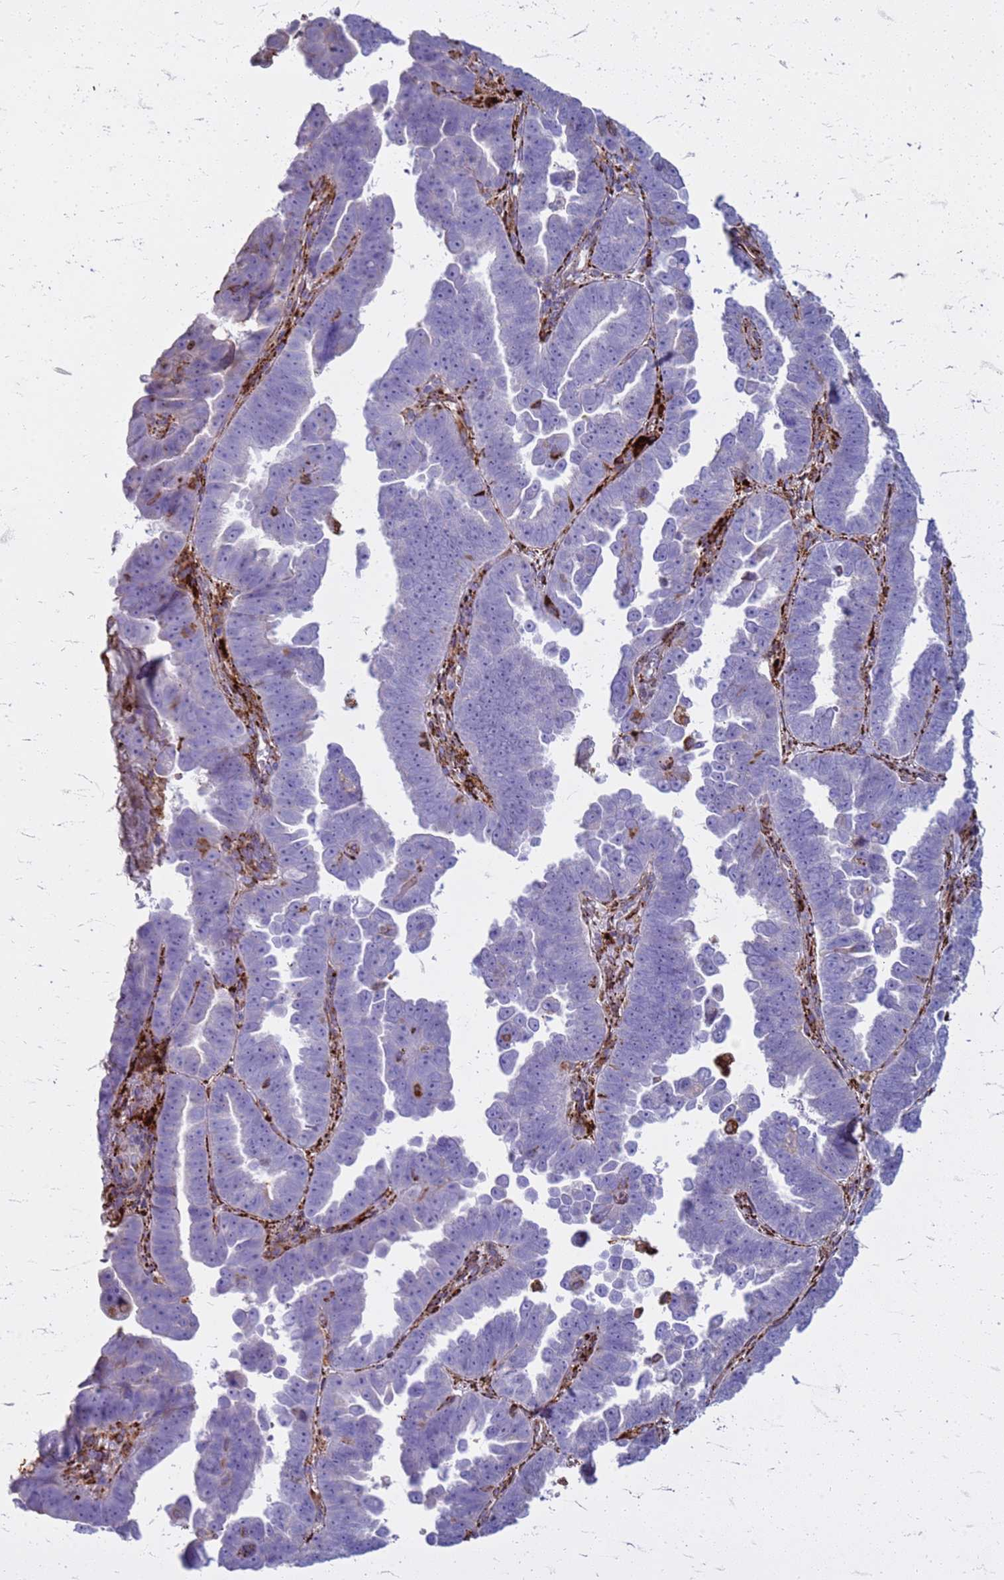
{"staining": {"intensity": "negative", "quantity": "none", "location": "none"}, "tissue": "endometrial cancer", "cell_type": "Tumor cells", "image_type": "cancer", "snomed": [{"axis": "morphology", "description": "Adenocarcinoma, NOS"}, {"axis": "topography", "description": "Endometrium"}], "caption": "Tumor cells show no significant protein staining in adenocarcinoma (endometrial).", "gene": "PDK3", "patient": {"sex": "female", "age": 75}}